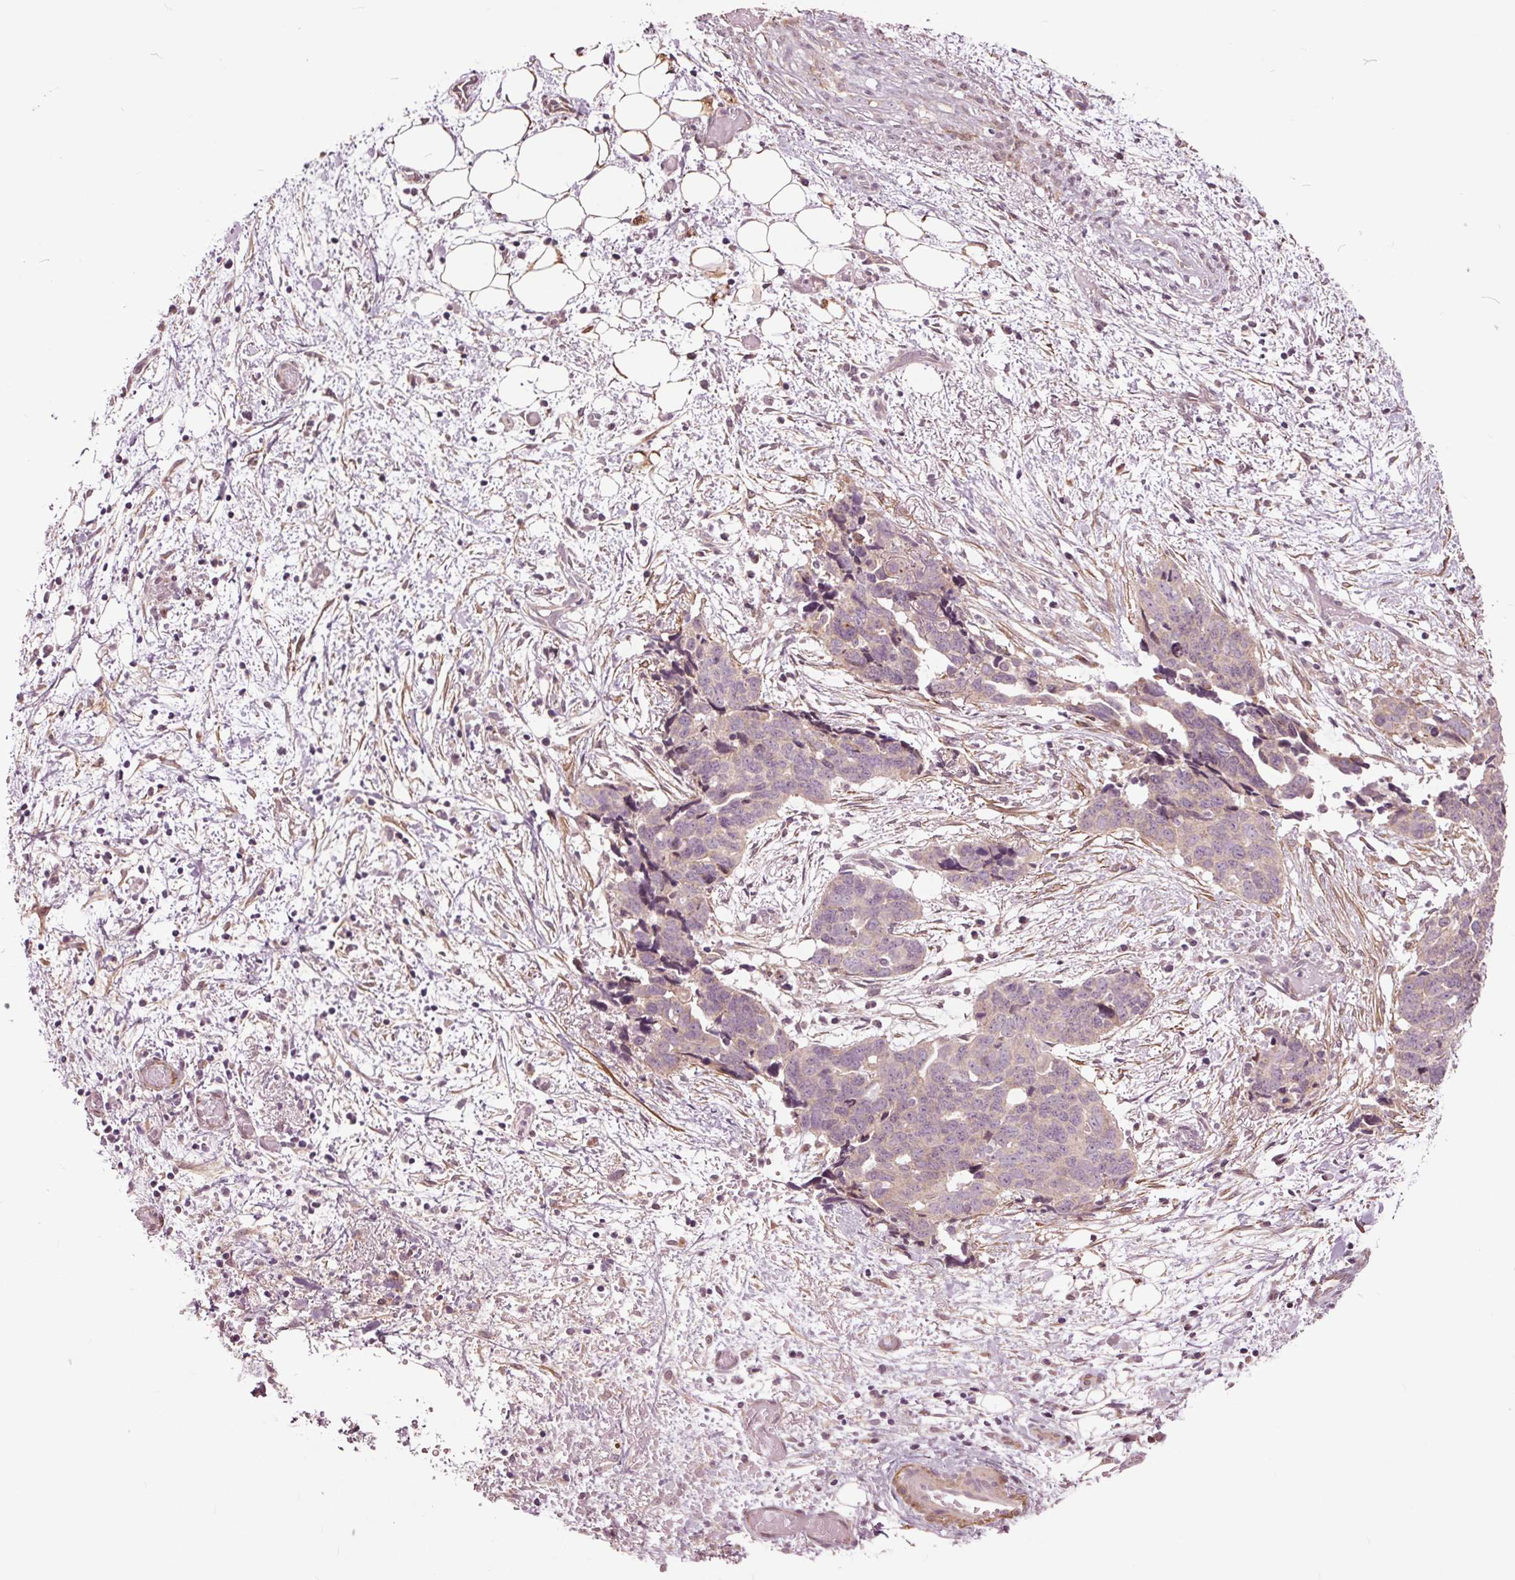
{"staining": {"intensity": "negative", "quantity": "none", "location": "none"}, "tissue": "ovarian cancer", "cell_type": "Tumor cells", "image_type": "cancer", "snomed": [{"axis": "morphology", "description": "Cystadenocarcinoma, serous, NOS"}, {"axis": "topography", "description": "Ovary"}], "caption": "High magnification brightfield microscopy of serous cystadenocarcinoma (ovarian) stained with DAB (3,3'-diaminobenzidine) (brown) and counterstained with hematoxylin (blue): tumor cells show no significant expression.", "gene": "HAUS5", "patient": {"sex": "female", "age": 69}}